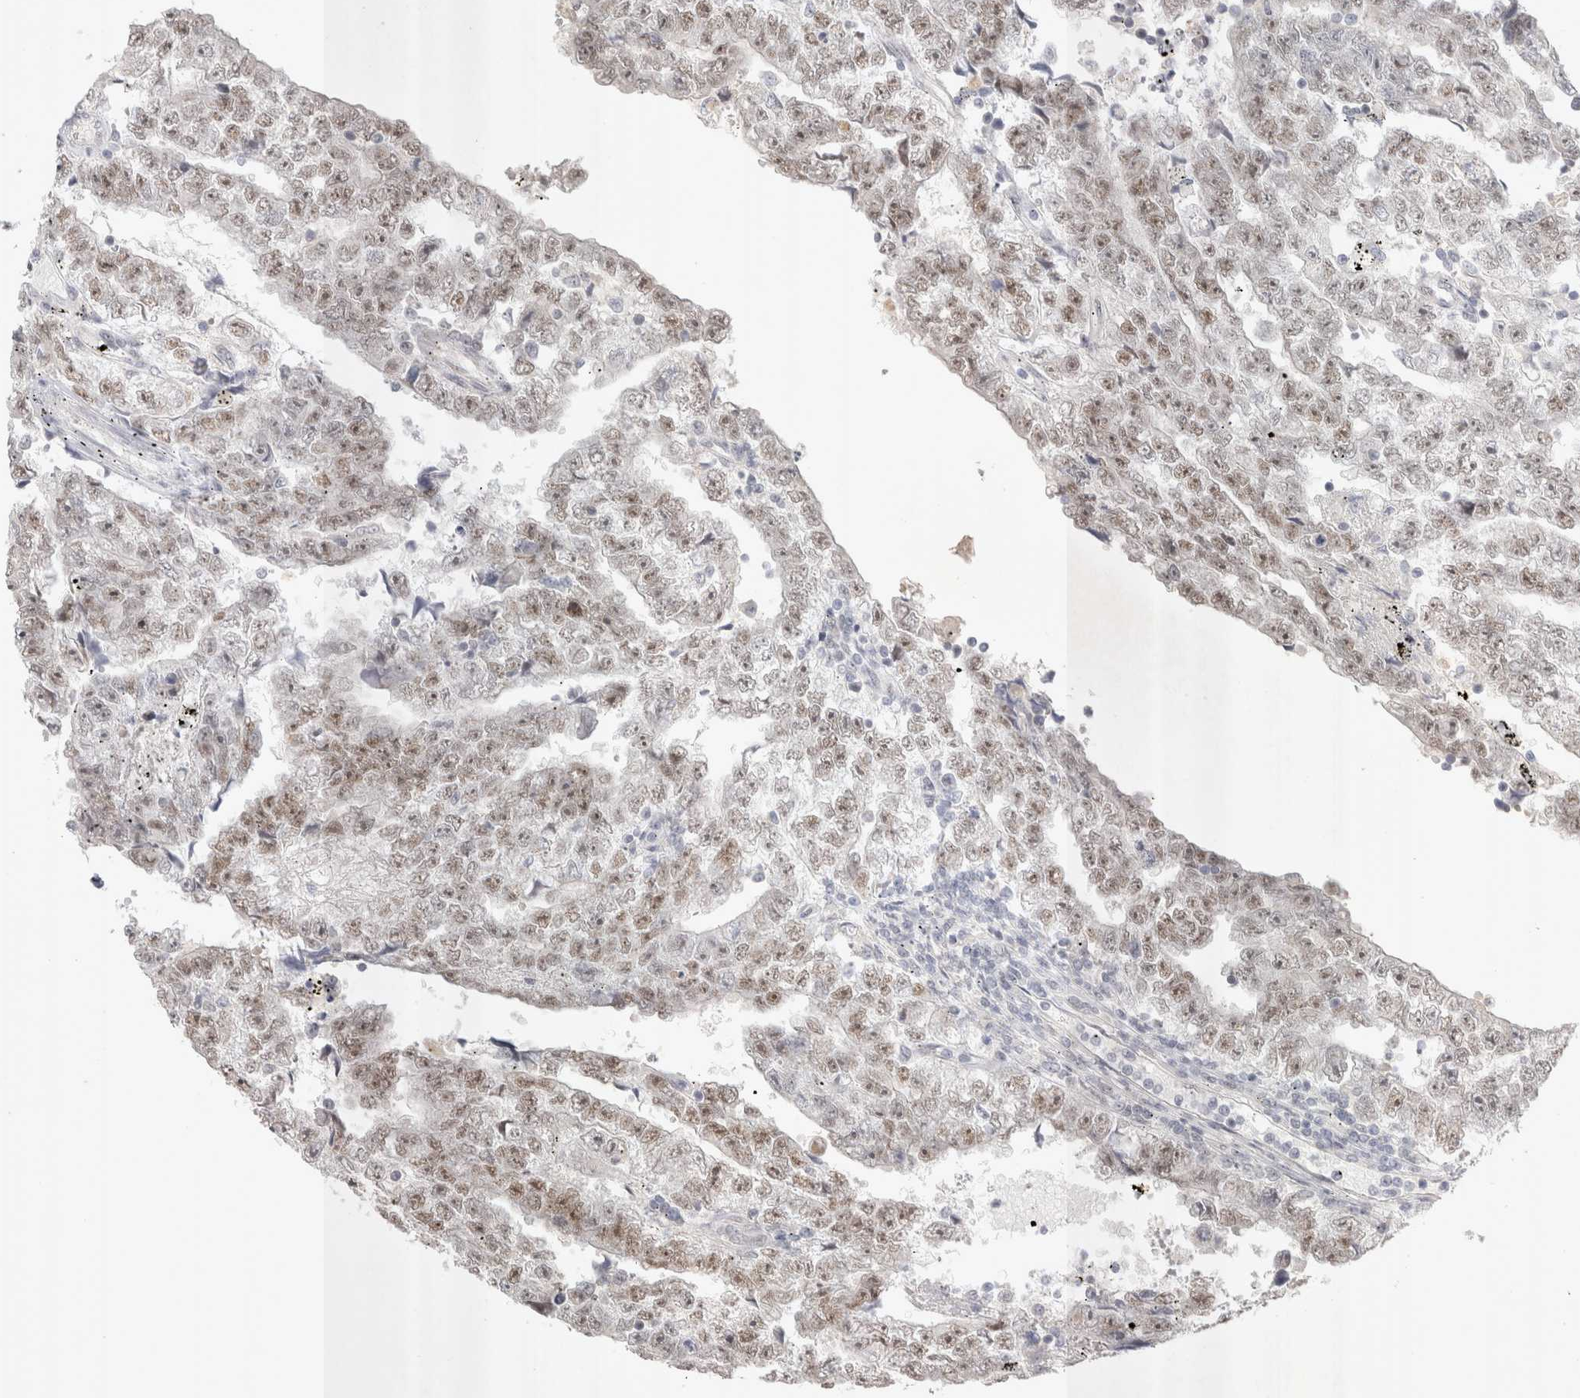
{"staining": {"intensity": "weak", "quantity": ">75%", "location": "nuclear"}, "tissue": "testis cancer", "cell_type": "Tumor cells", "image_type": "cancer", "snomed": [{"axis": "morphology", "description": "Carcinoma, Embryonal, NOS"}, {"axis": "topography", "description": "Testis"}], "caption": "High-power microscopy captured an immunohistochemistry image of testis cancer (embryonal carcinoma), revealing weak nuclear expression in approximately >75% of tumor cells.", "gene": "RECQL4", "patient": {"sex": "male", "age": 25}}